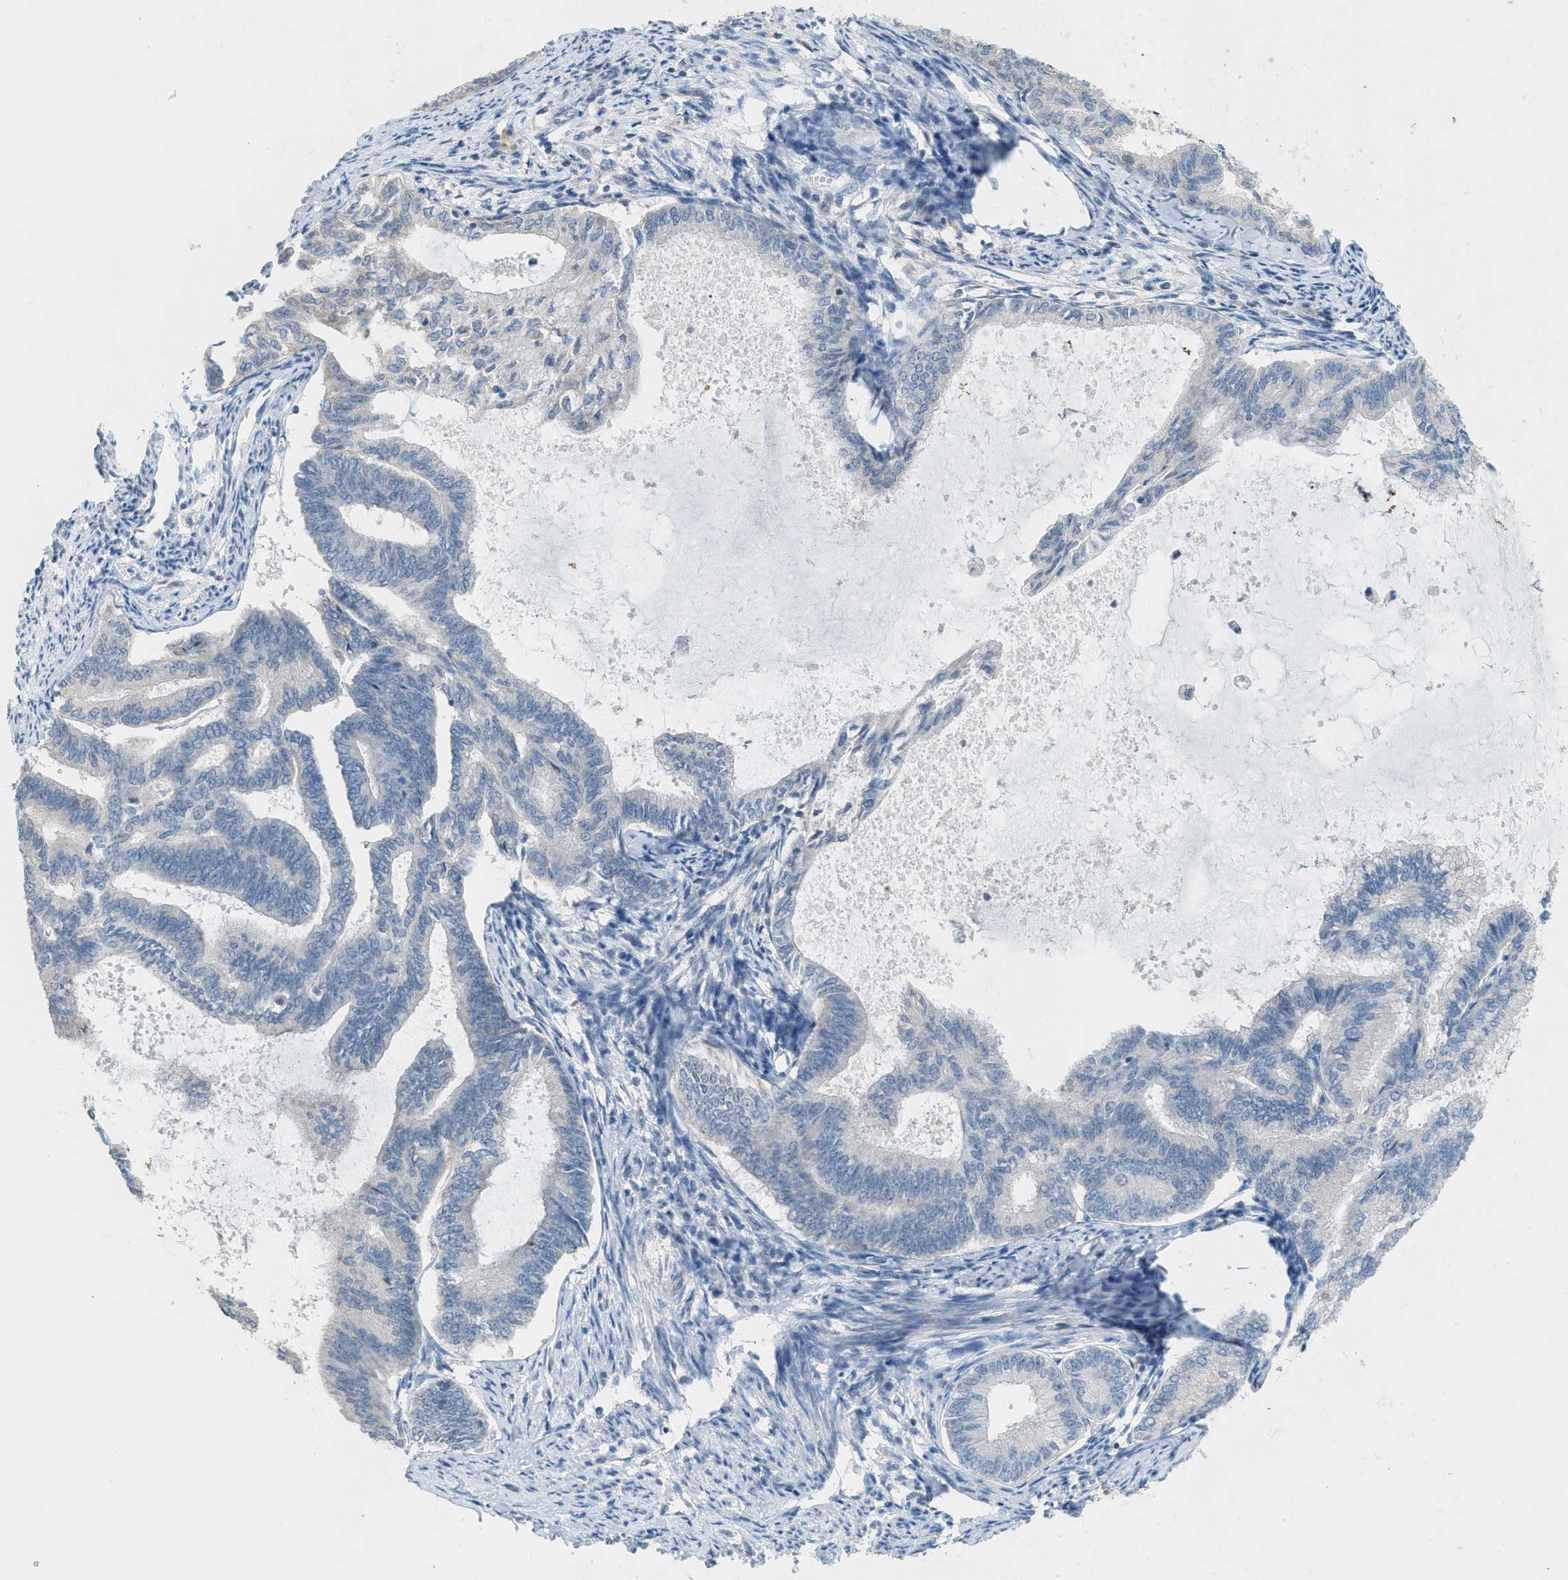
{"staining": {"intensity": "negative", "quantity": "none", "location": "none"}, "tissue": "endometrial cancer", "cell_type": "Tumor cells", "image_type": "cancer", "snomed": [{"axis": "morphology", "description": "Adenocarcinoma, NOS"}, {"axis": "topography", "description": "Endometrium"}], "caption": "This is an immunohistochemistry photomicrograph of endometrial cancer. There is no positivity in tumor cells.", "gene": "TXNDC2", "patient": {"sex": "female", "age": 86}}